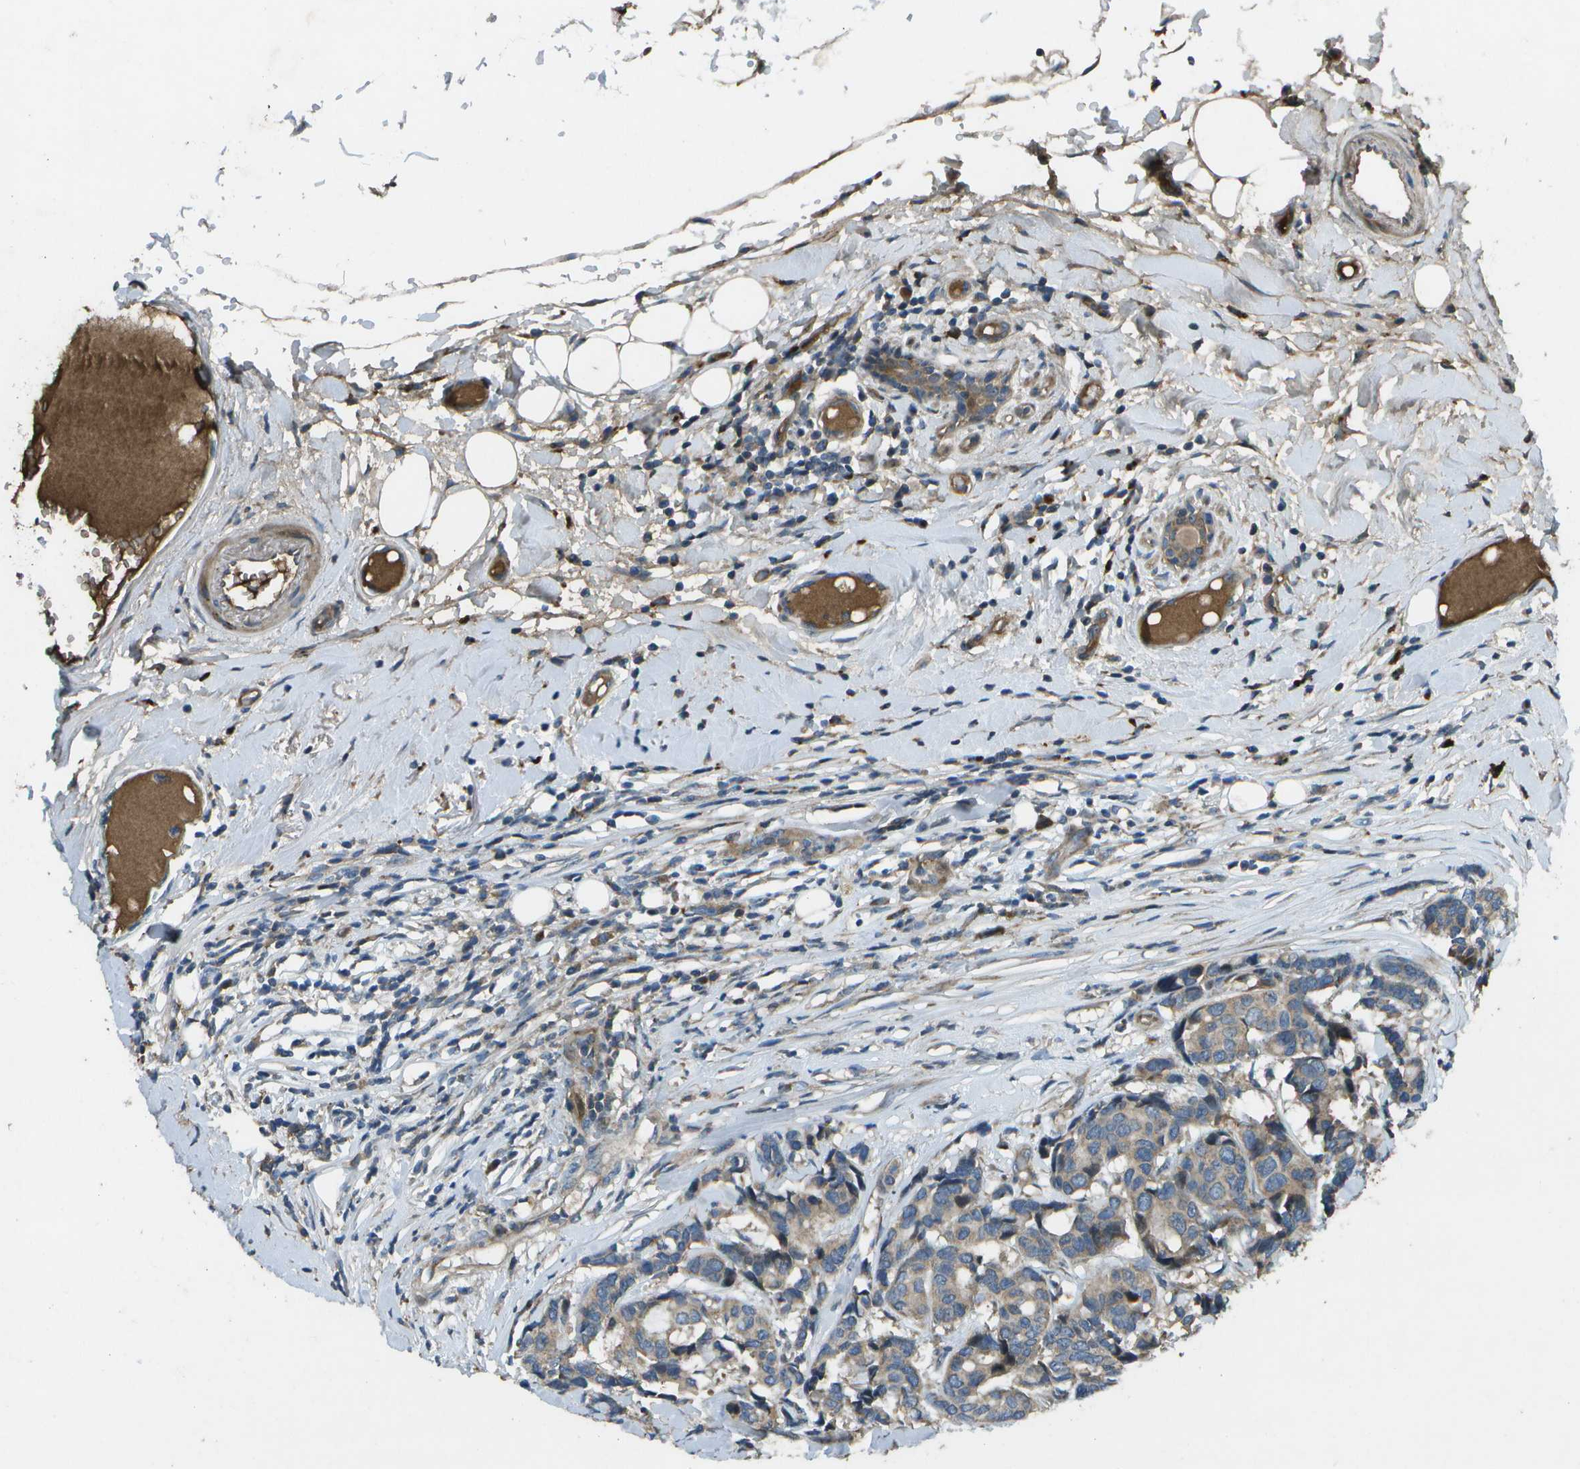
{"staining": {"intensity": "moderate", "quantity": "<25%", "location": "cytoplasmic/membranous"}, "tissue": "breast cancer", "cell_type": "Tumor cells", "image_type": "cancer", "snomed": [{"axis": "morphology", "description": "Duct carcinoma"}, {"axis": "topography", "description": "Breast"}], "caption": "Breast intraductal carcinoma stained with DAB IHC exhibits low levels of moderate cytoplasmic/membranous expression in approximately <25% of tumor cells.", "gene": "PXYLP1", "patient": {"sex": "female", "age": 87}}